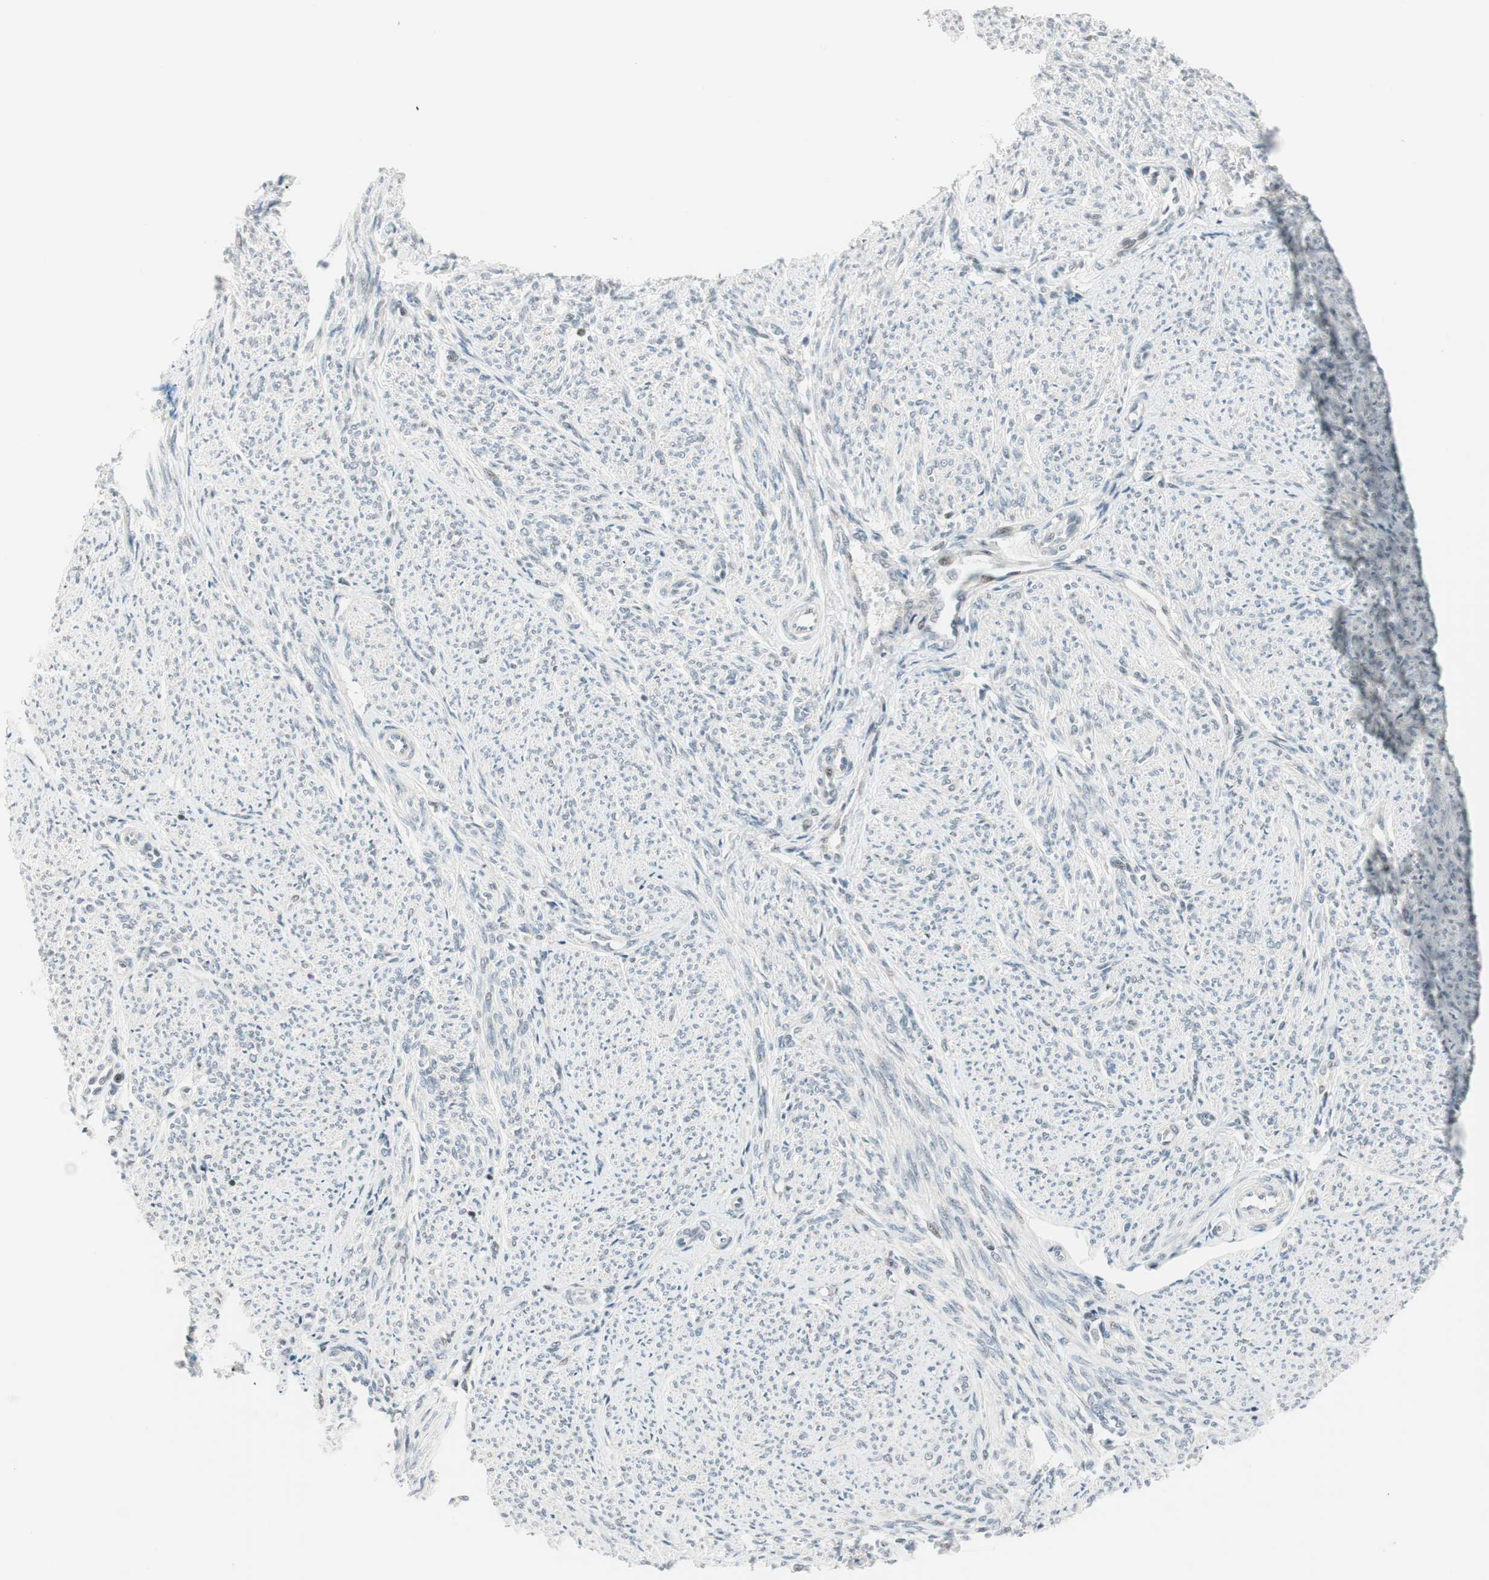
{"staining": {"intensity": "negative", "quantity": "none", "location": "none"}, "tissue": "smooth muscle", "cell_type": "Smooth muscle cells", "image_type": "normal", "snomed": [{"axis": "morphology", "description": "Normal tissue, NOS"}, {"axis": "topography", "description": "Smooth muscle"}], "caption": "Immunohistochemistry photomicrograph of unremarkable smooth muscle: smooth muscle stained with DAB displays no significant protein expression in smooth muscle cells. The staining is performed using DAB brown chromogen with nuclei counter-stained in using hematoxylin.", "gene": "TPT1", "patient": {"sex": "female", "age": 65}}